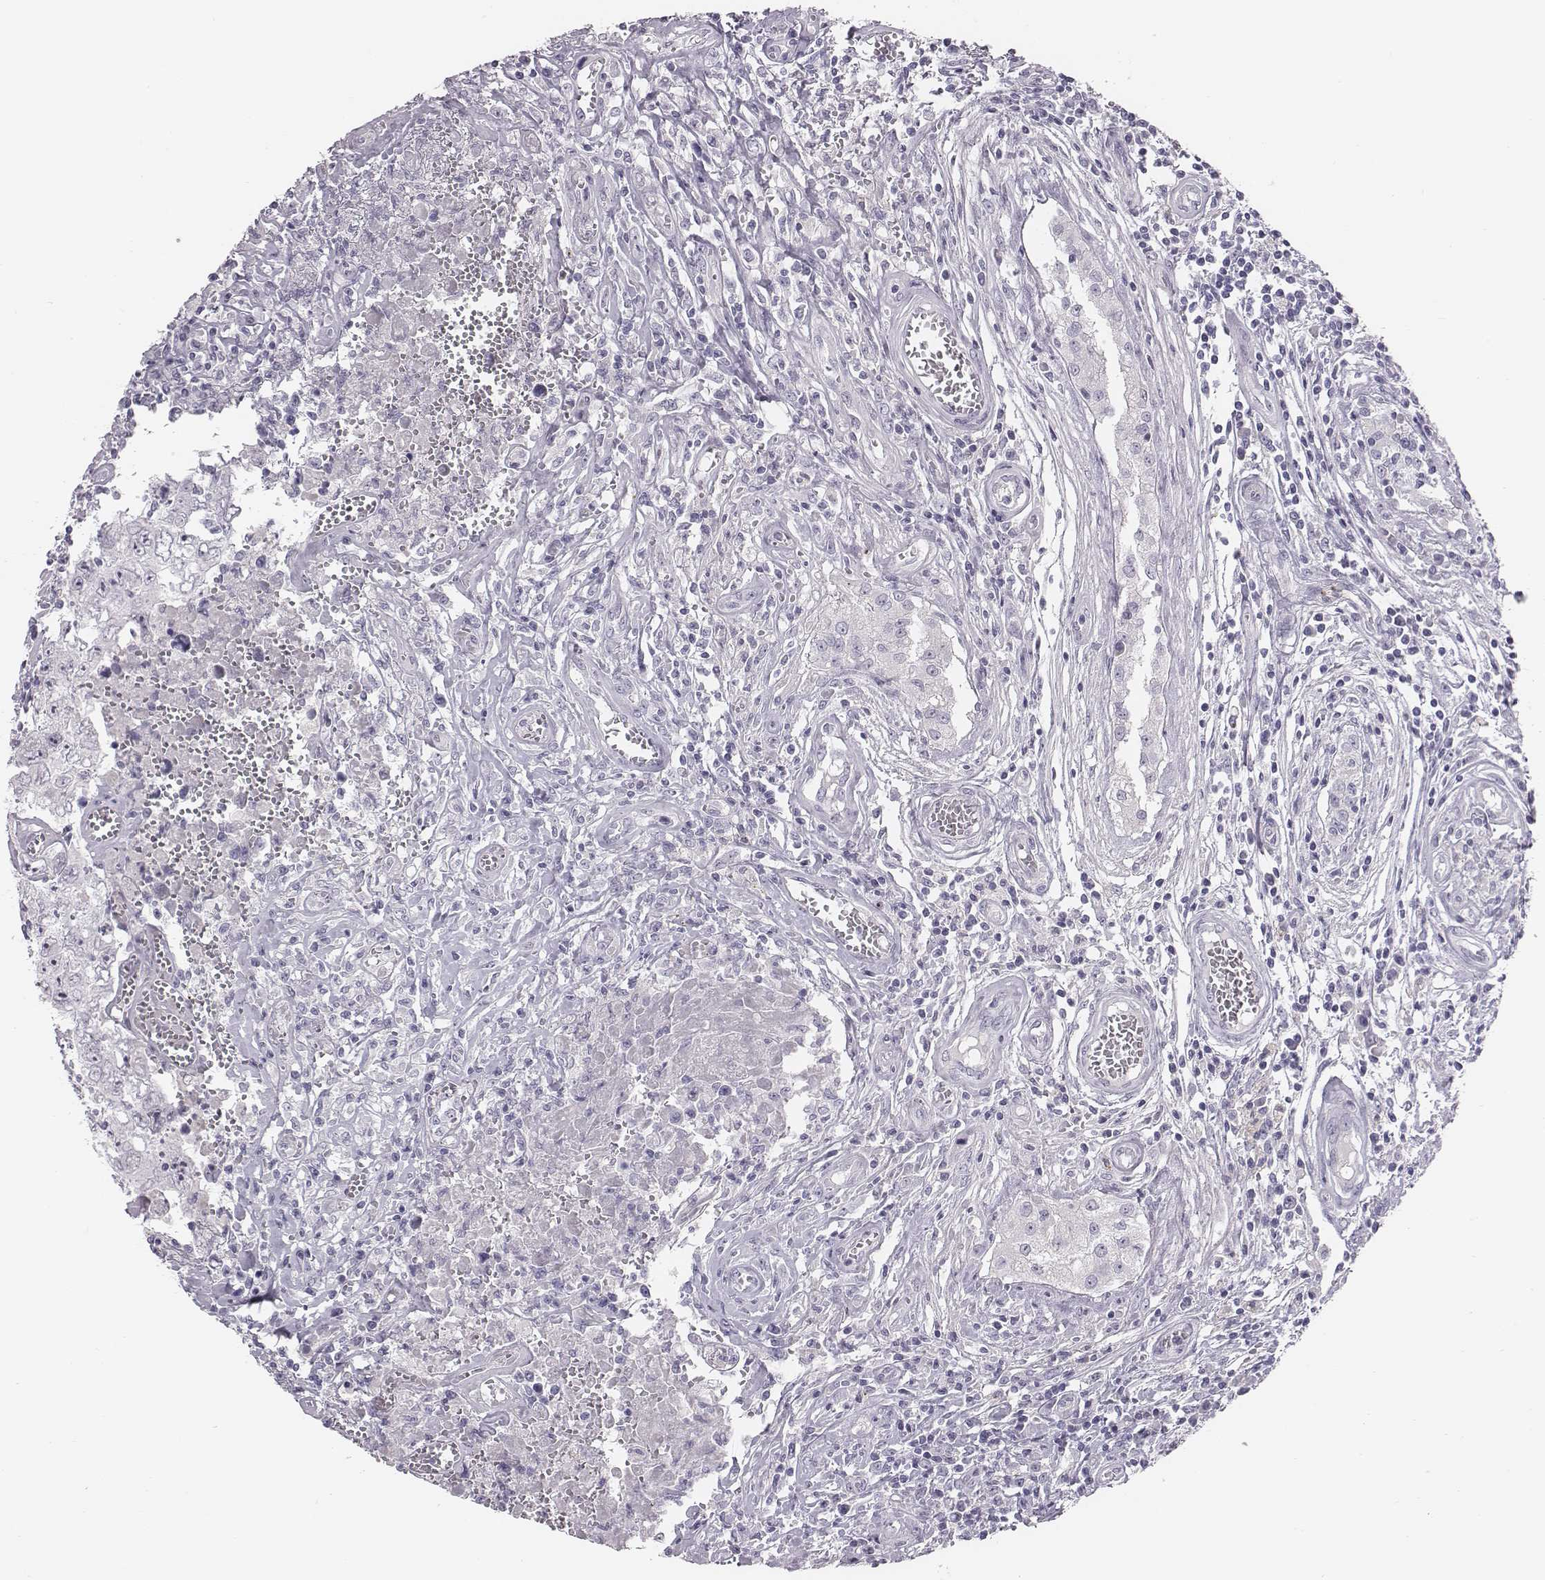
{"staining": {"intensity": "negative", "quantity": "none", "location": "none"}, "tissue": "testis cancer", "cell_type": "Tumor cells", "image_type": "cancer", "snomed": [{"axis": "morphology", "description": "Carcinoma, Embryonal, NOS"}, {"axis": "topography", "description": "Testis"}], "caption": "Immunohistochemistry histopathology image of testis embryonal carcinoma stained for a protein (brown), which displays no staining in tumor cells.", "gene": "CACNG4", "patient": {"sex": "male", "age": 36}}